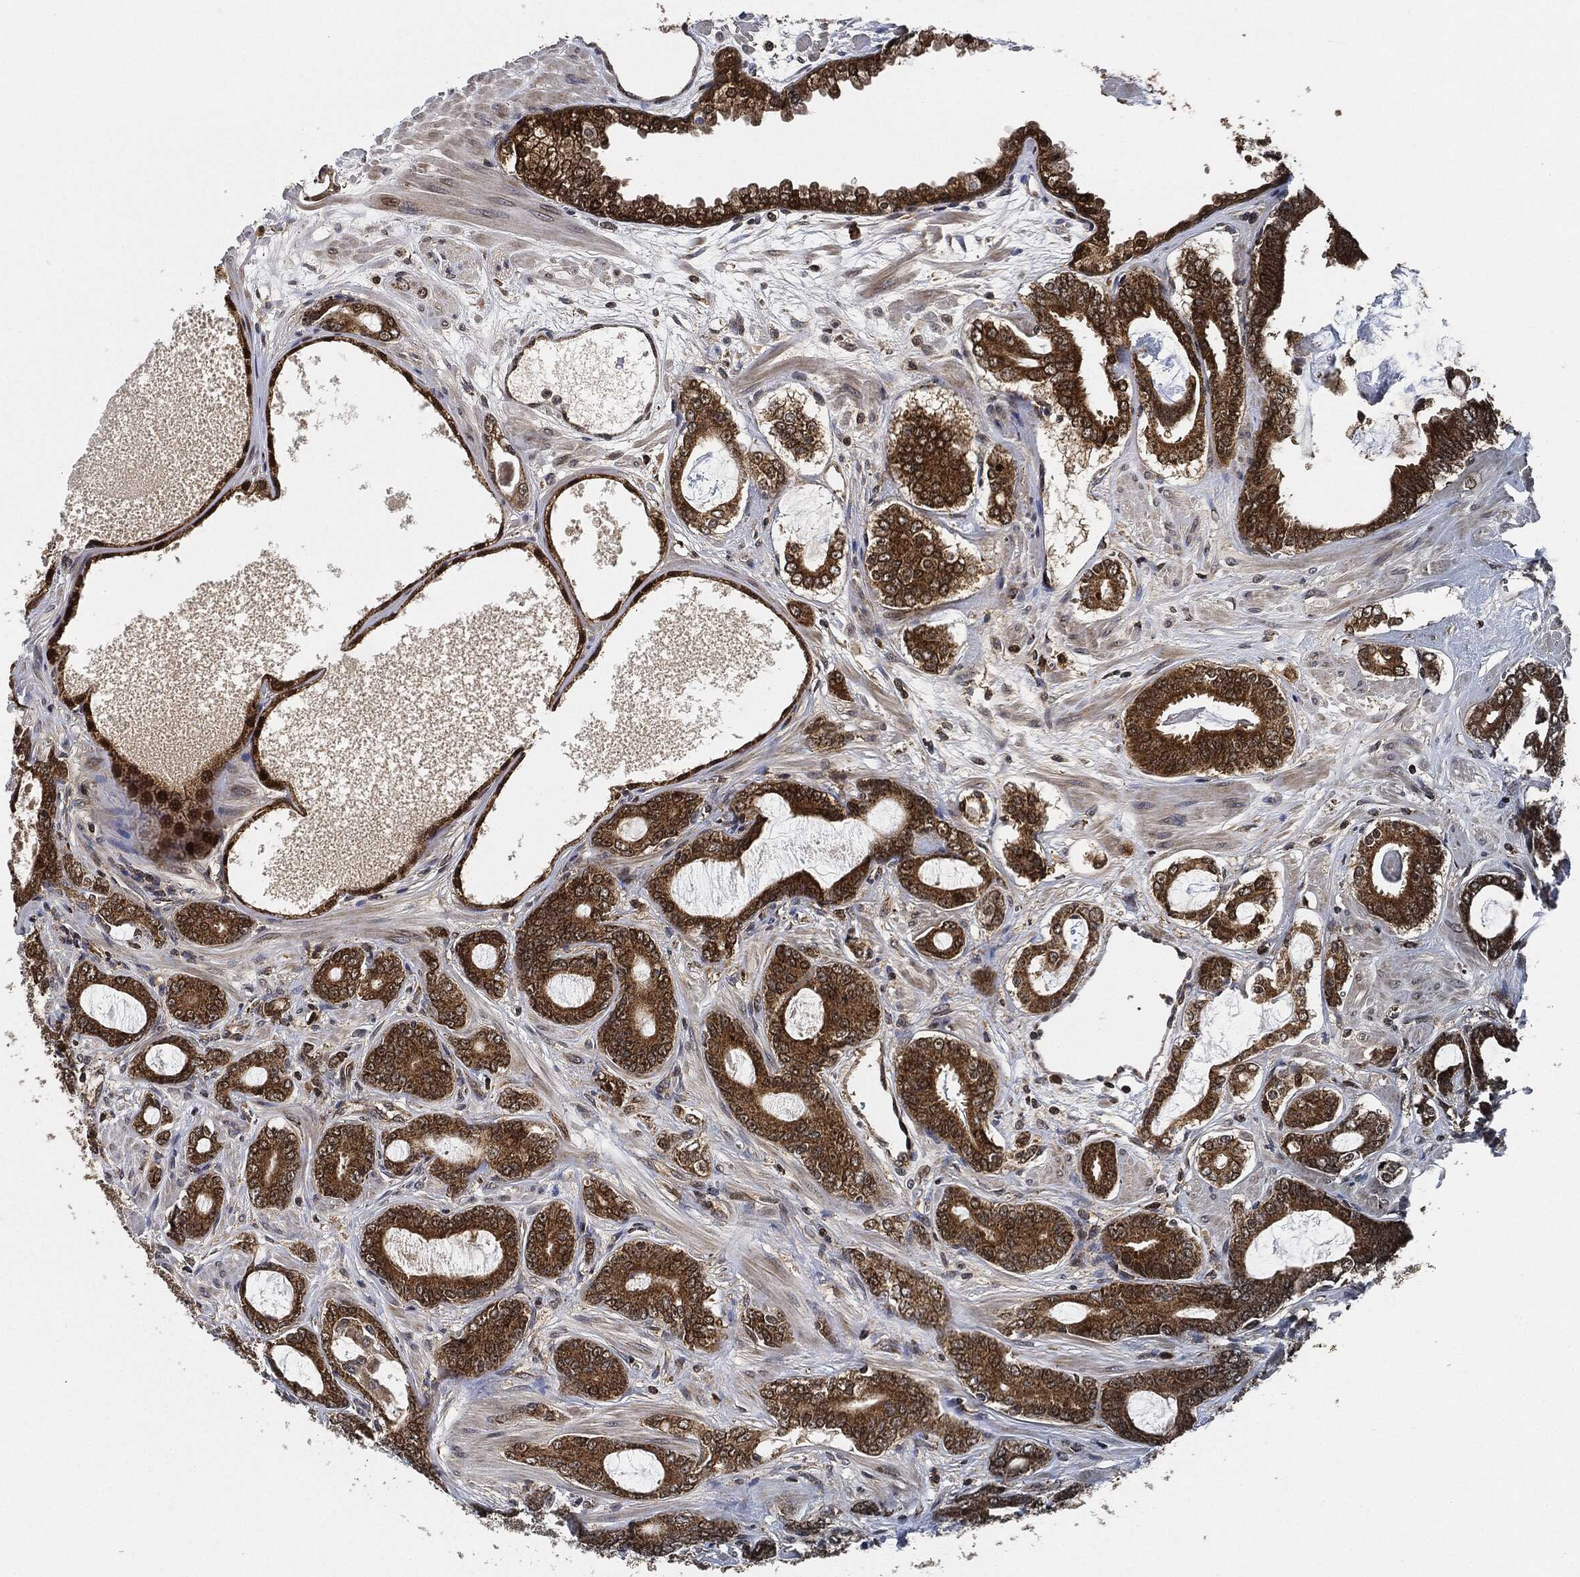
{"staining": {"intensity": "strong", "quantity": ">75%", "location": "cytoplasmic/membranous"}, "tissue": "prostate cancer", "cell_type": "Tumor cells", "image_type": "cancer", "snomed": [{"axis": "morphology", "description": "Adenocarcinoma, NOS"}, {"axis": "topography", "description": "Prostate"}], "caption": "Human prostate adenocarcinoma stained for a protein (brown) demonstrates strong cytoplasmic/membranous positive expression in about >75% of tumor cells.", "gene": "RNASEL", "patient": {"sex": "male", "age": 55}}